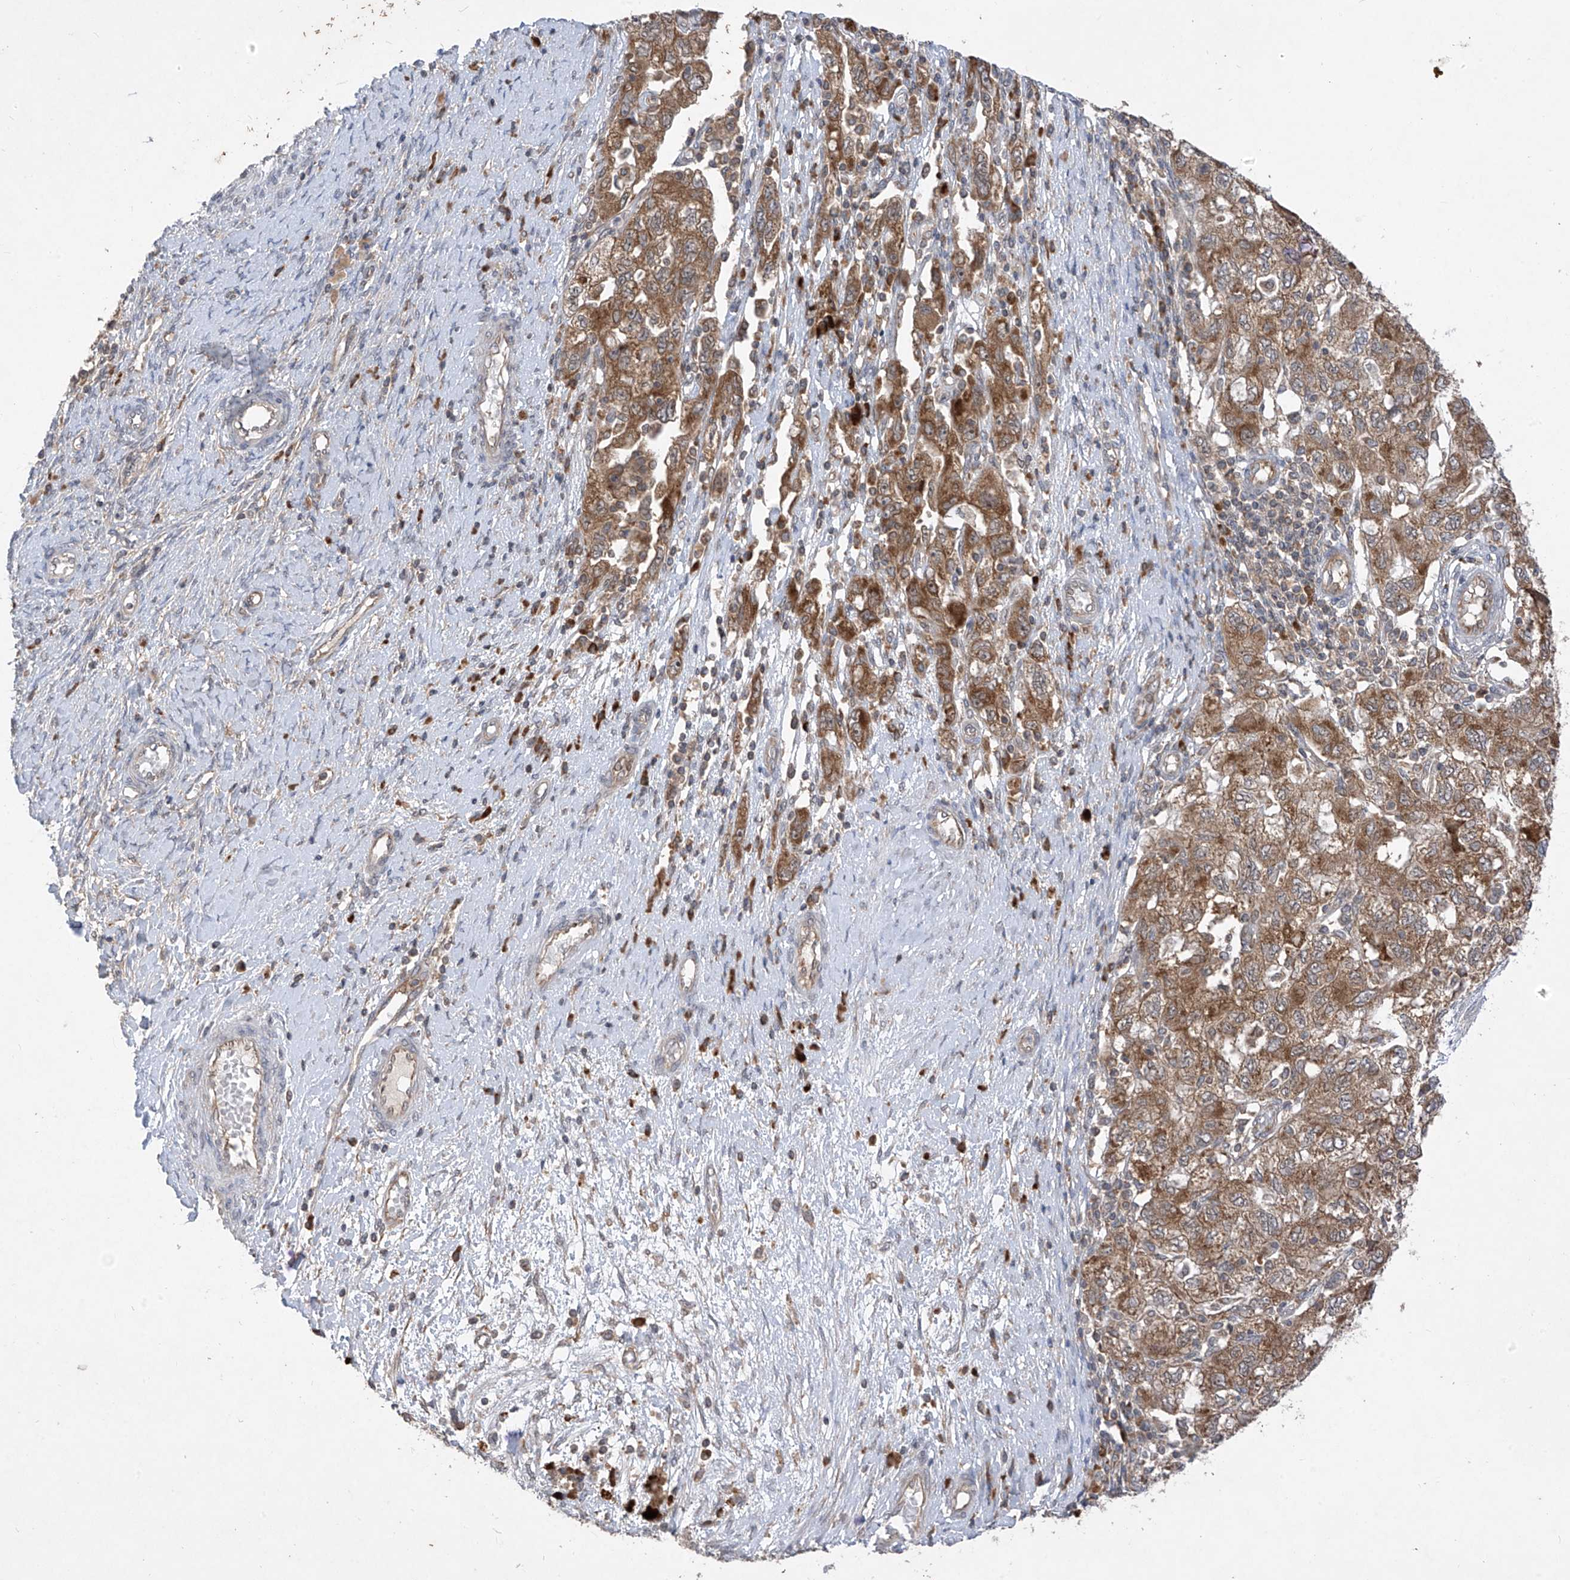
{"staining": {"intensity": "moderate", "quantity": ">75%", "location": "cytoplasmic/membranous"}, "tissue": "ovarian cancer", "cell_type": "Tumor cells", "image_type": "cancer", "snomed": [{"axis": "morphology", "description": "Carcinoma, NOS"}, {"axis": "morphology", "description": "Cystadenocarcinoma, serous, NOS"}, {"axis": "topography", "description": "Ovary"}], "caption": "Carcinoma (ovarian) was stained to show a protein in brown. There is medium levels of moderate cytoplasmic/membranous staining in about >75% of tumor cells. (DAB (3,3'-diaminobenzidine) IHC with brightfield microscopy, high magnification).", "gene": "RPL34", "patient": {"sex": "female", "age": 69}}